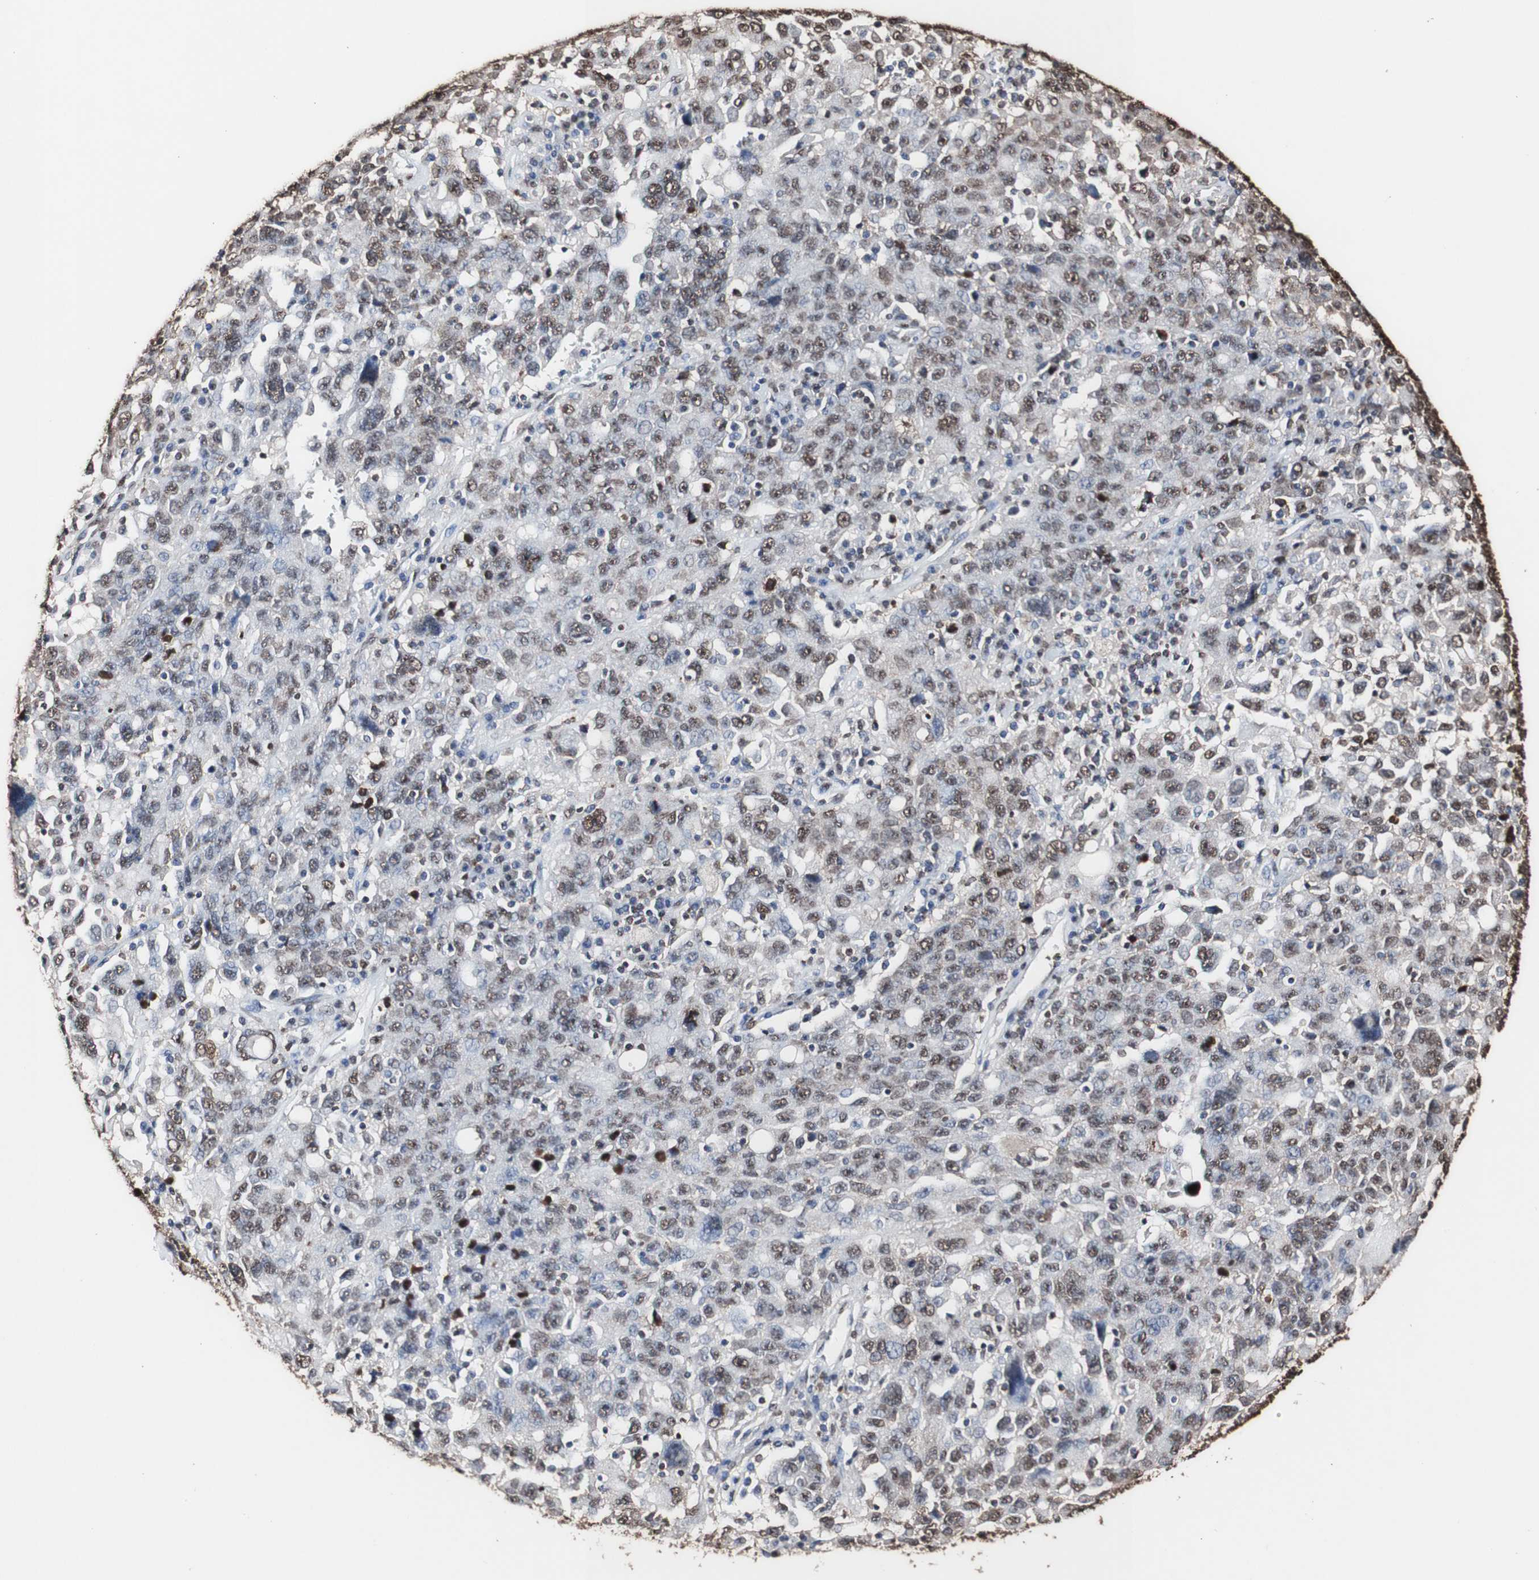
{"staining": {"intensity": "moderate", "quantity": "25%-75%", "location": "cytoplasmic/membranous,nuclear"}, "tissue": "ovarian cancer", "cell_type": "Tumor cells", "image_type": "cancer", "snomed": [{"axis": "morphology", "description": "Carcinoma, endometroid"}, {"axis": "topography", "description": "Ovary"}], "caption": "Tumor cells display medium levels of moderate cytoplasmic/membranous and nuclear positivity in about 25%-75% of cells in human ovarian cancer (endometroid carcinoma). The protein is stained brown, and the nuclei are stained in blue (DAB IHC with brightfield microscopy, high magnification).", "gene": "PIDD1", "patient": {"sex": "female", "age": 62}}